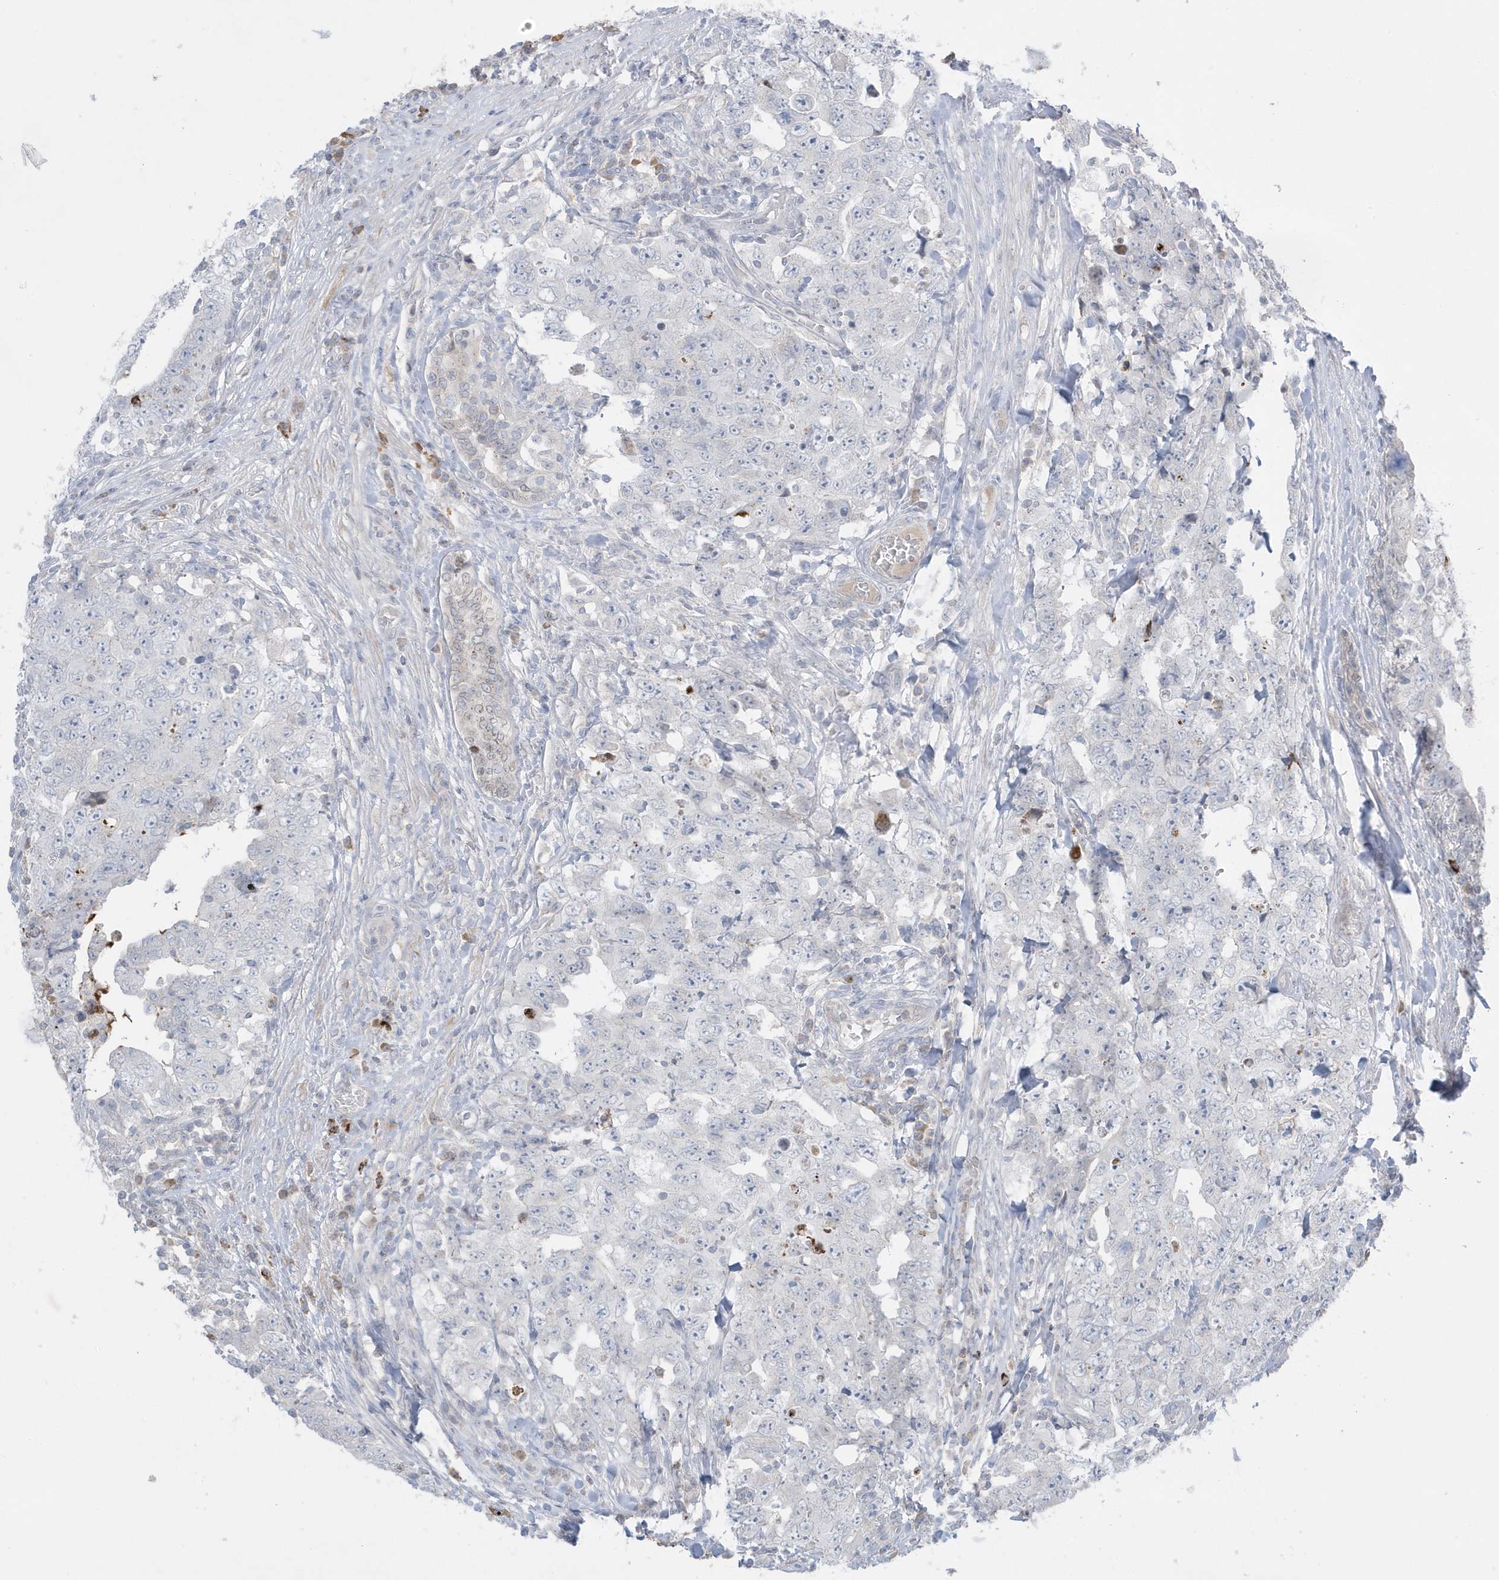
{"staining": {"intensity": "negative", "quantity": "none", "location": "none"}, "tissue": "testis cancer", "cell_type": "Tumor cells", "image_type": "cancer", "snomed": [{"axis": "morphology", "description": "Carcinoma, Embryonal, NOS"}, {"axis": "topography", "description": "Testis"}], "caption": "There is no significant expression in tumor cells of testis cancer.", "gene": "FNDC1", "patient": {"sex": "male", "age": 26}}